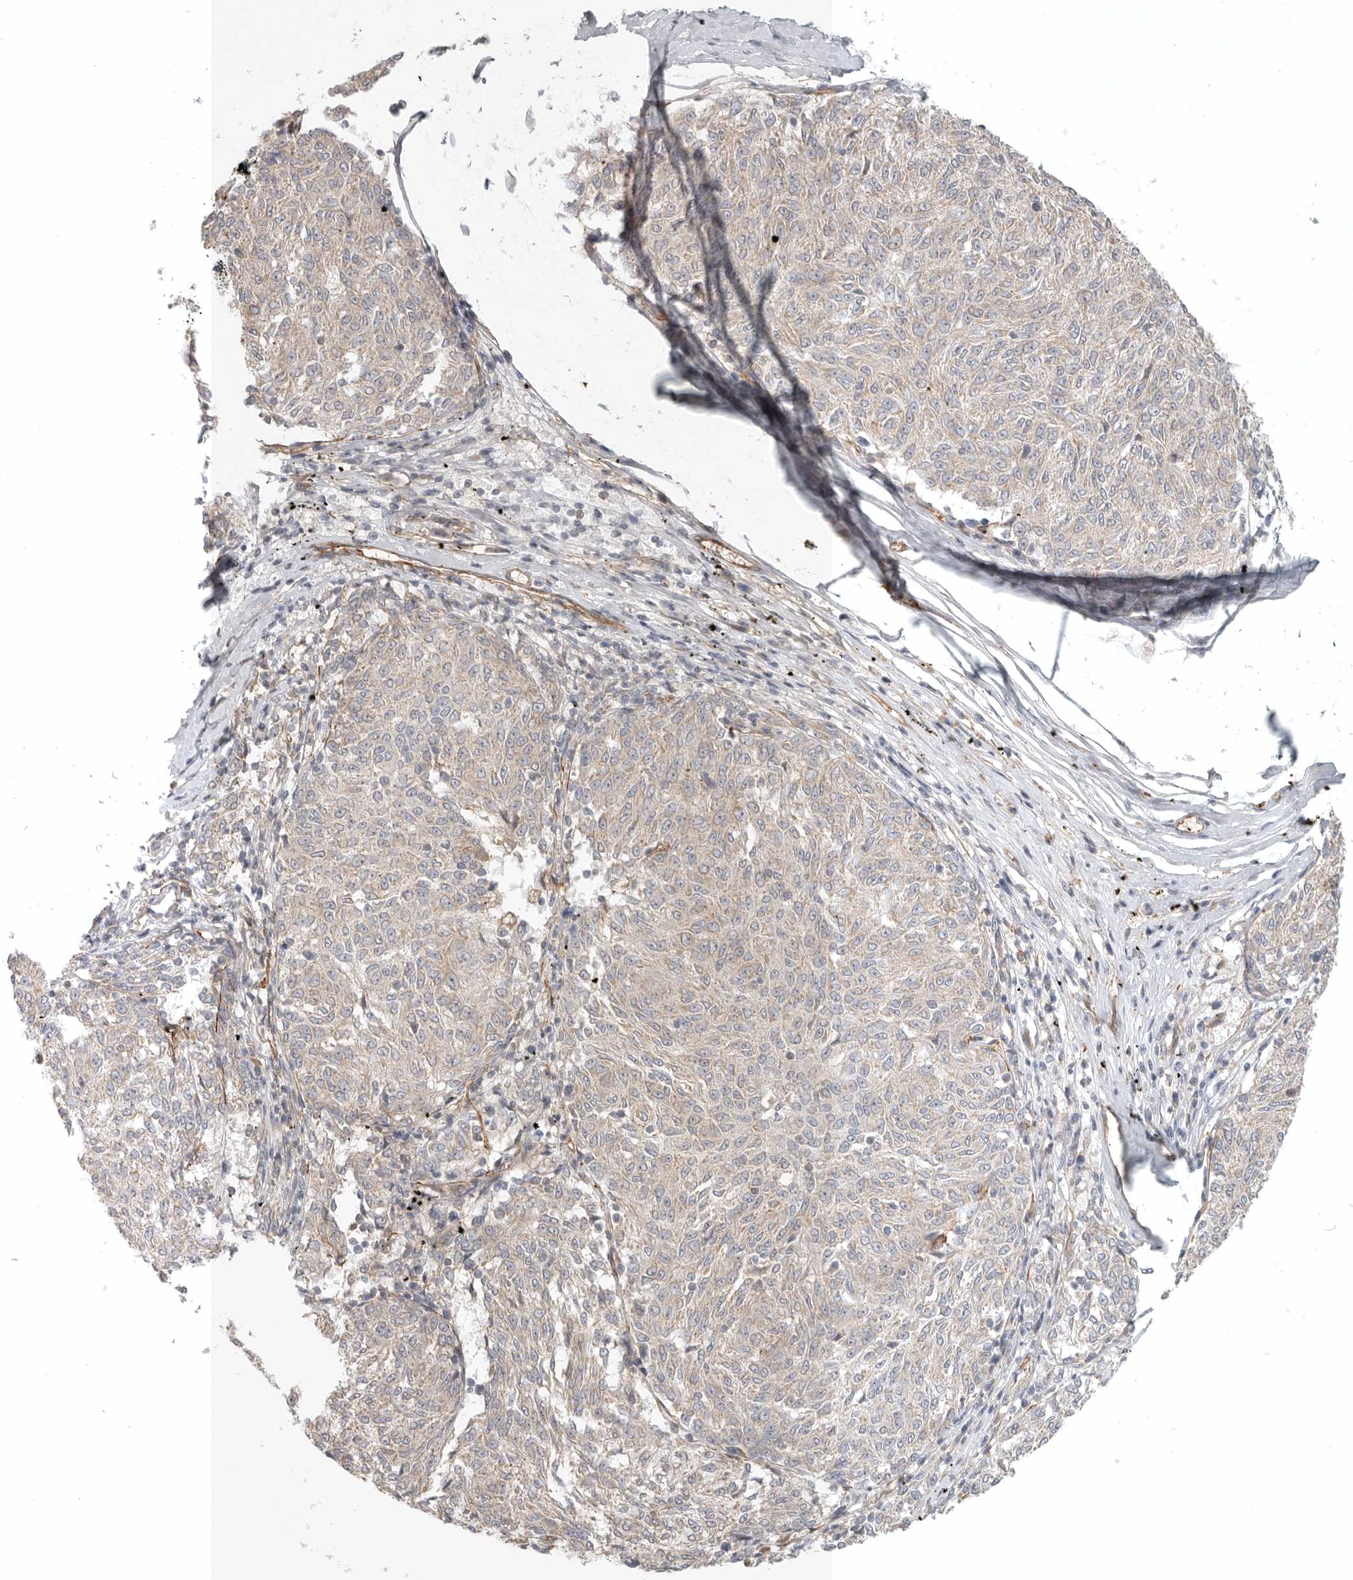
{"staining": {"intensity": "negative", "quantity": "none", "location": "none"}, "tissue": "melanoma", "cell_type": "Tumor cells", "image_type": "cancer", "snomed": [{"axis": "morphology", "description": "Malignant melanoma, NOS"}, {"axis": "topography", "description": "Skin"}], "caption": "Malignant melanoma stained for a protein using immunohistochemistry shows no positivity tumor cells.", "gene": "LONRF1", "patient": {"sex": "female", "age": 72}}